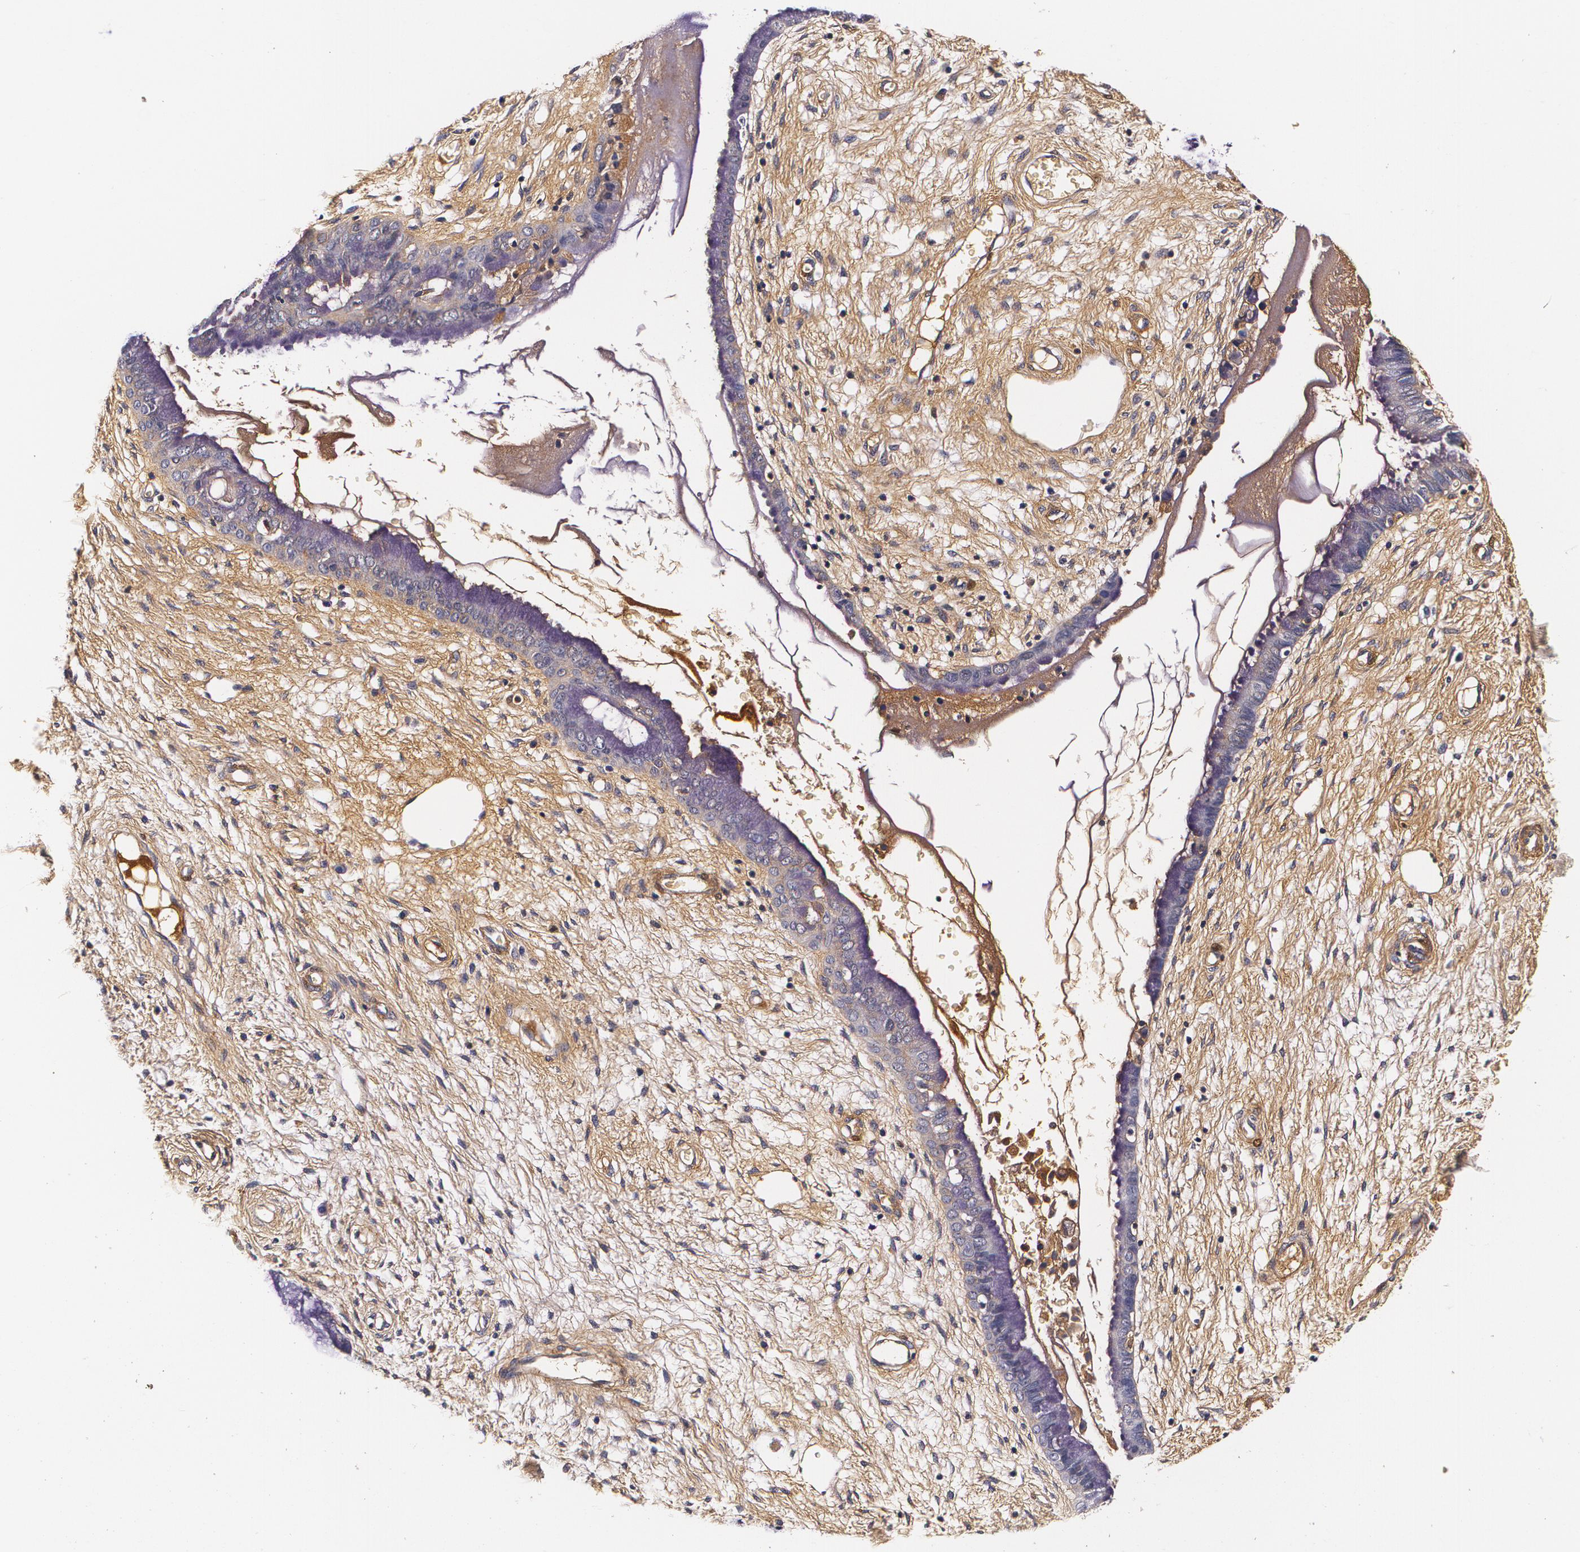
{"staining": {"intensity": "negative", "quantity": "none", "location": "none"}, "tissue": "cervix", "cell_type": "Glandular cells", "image_type": "normal", "snomed": [{"axis": "morphology", "description": "Normal tissue, NOS"}, {"axis": "topography", "description": "Cervix"}], "caption": "A high-resolution micrograph shows immunohistochemistry staining of normal cervix, which demonstrates no significant expression in glandular cells. (Brightfield microscopy of DAB immunohistochemistry at high magnification).", "gene": "TTR", "patient": {"sex": "female", "age": 55}}